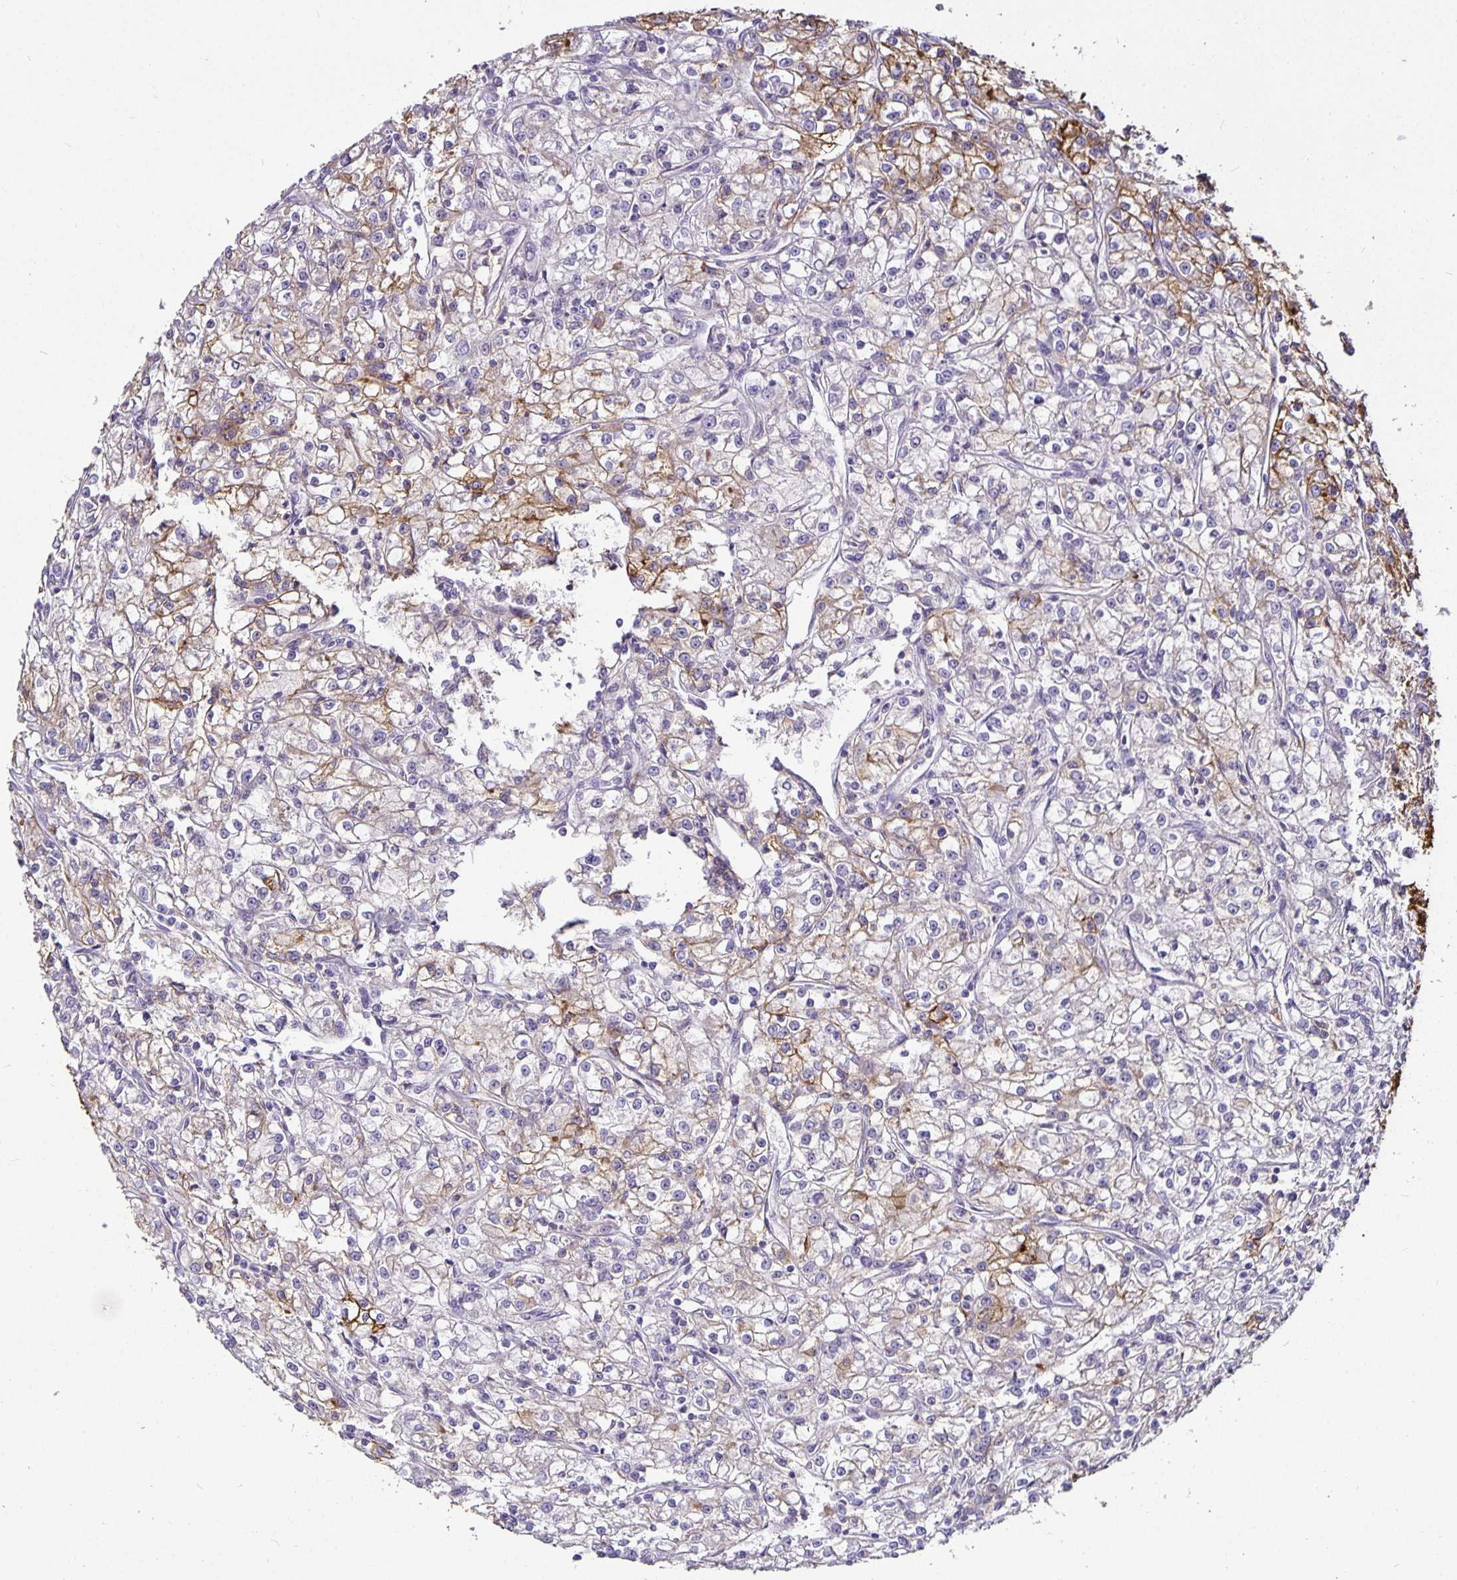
{"staining": {"intensity": "weak", "quantity": "<25%", "location": "cytoplasmic/membranous"}, "tissue": "renal cancer", "cell_type": "Tumor cells", "image_type": "cancer", "snomed": [{"axis": "morphology", "description": "Adenocarcinoma, NOS"}, {"axis": "topography", "description": "Kidney"}], "caption": "Immunohistochemistry (IHC) photomicrograph of human renal cancer stained for a protein (brown), which displays no positivity in tumor cells.", "gene": "CA12", "patient": {"sex": "female", "age": 59}}